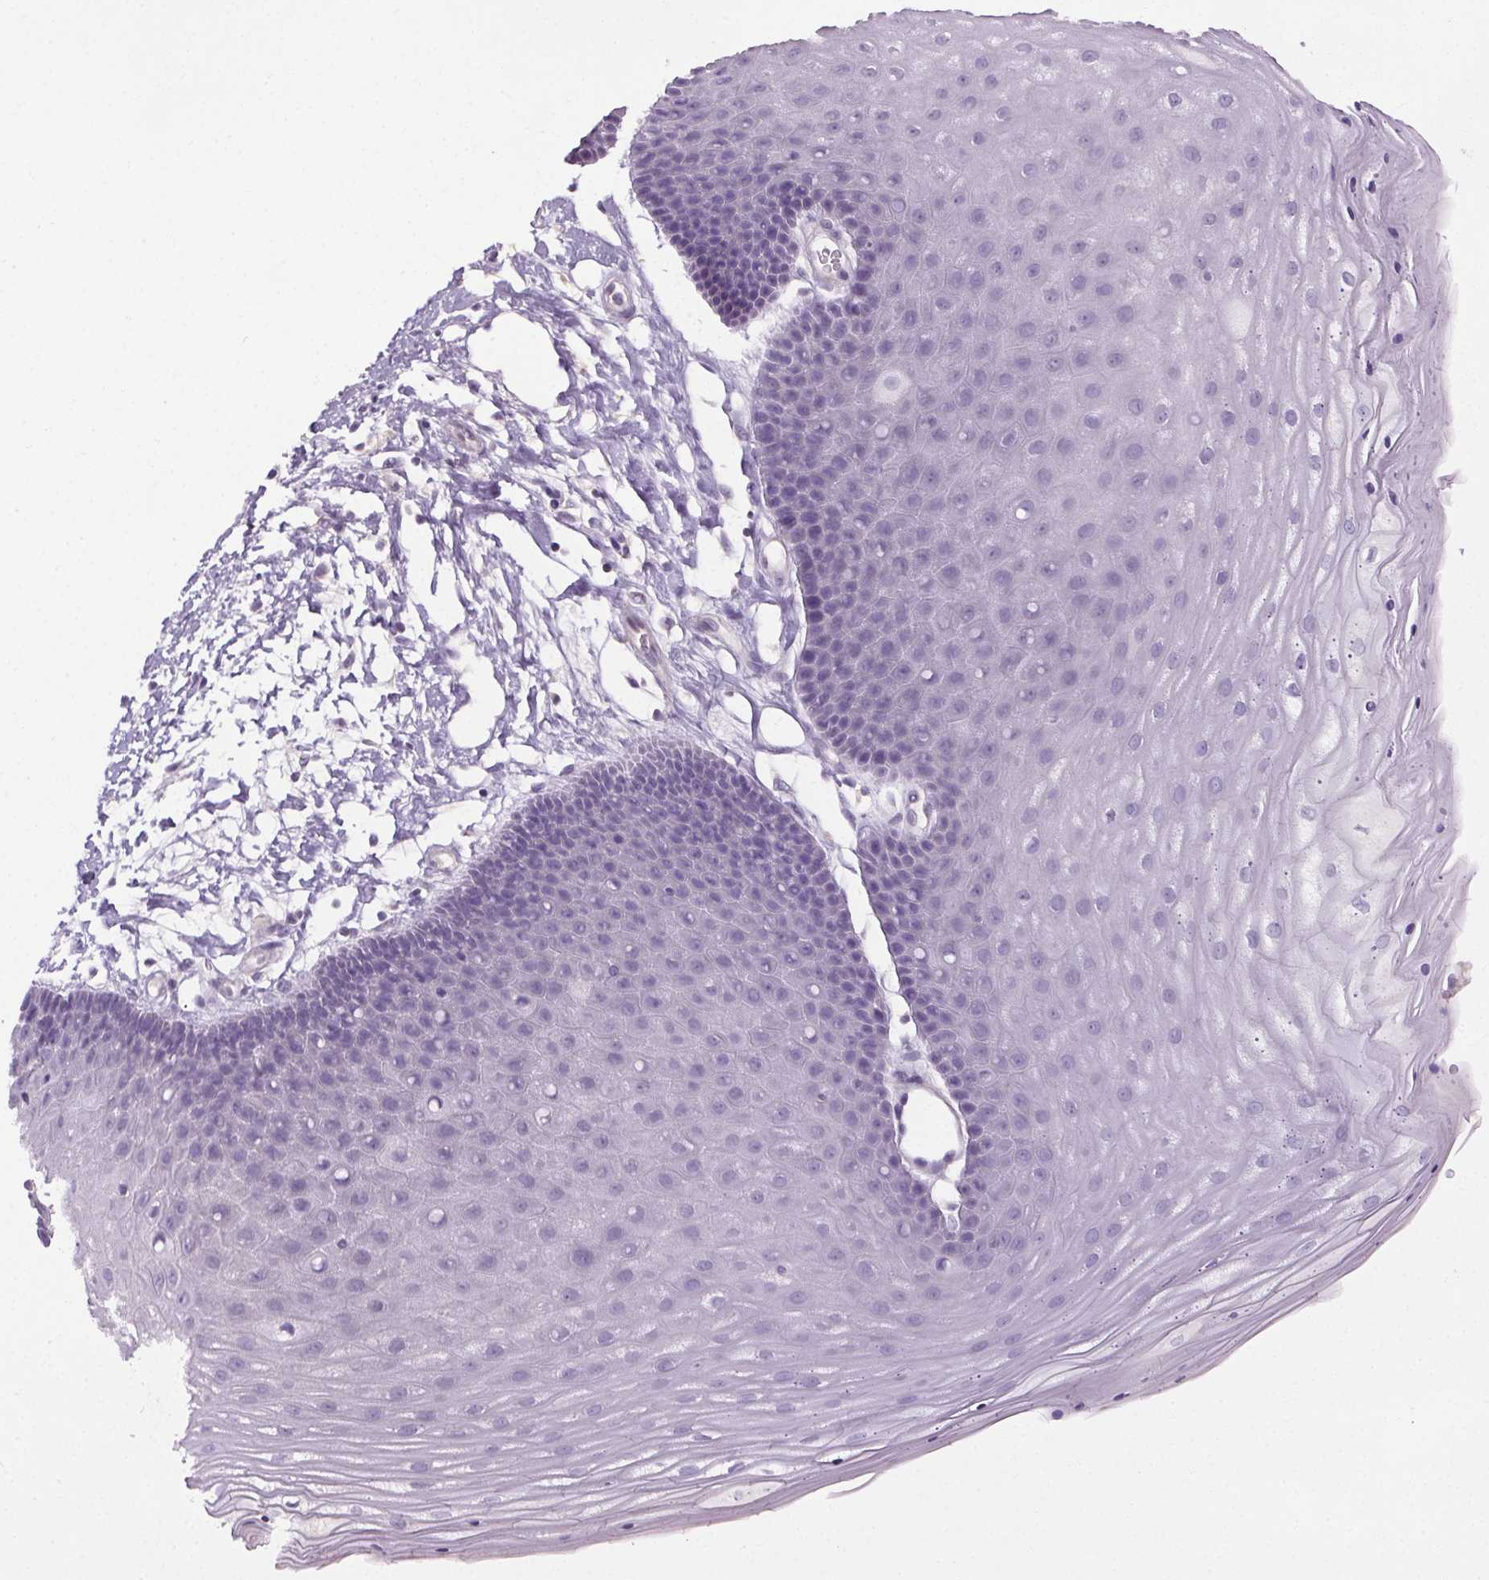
{"staining": {"intensity": "negative", "quantity": "none", "location": "none"}, "tissue": "skin", "cell_type": "Epidermal cells", "image_type": "normal", "snomed": [{"axis": "morphology", "description": "Normal tissue, NOS"}, {"axis": "topography", "description": "Anal"}], "caption": "An immunohistochemistry (IHC) histopathology image of normal skin is shown. There is no staining in epidermal cells of skin.", "gene": "GPIHBP1", "patient": {"sex": "male", "age": 53}}